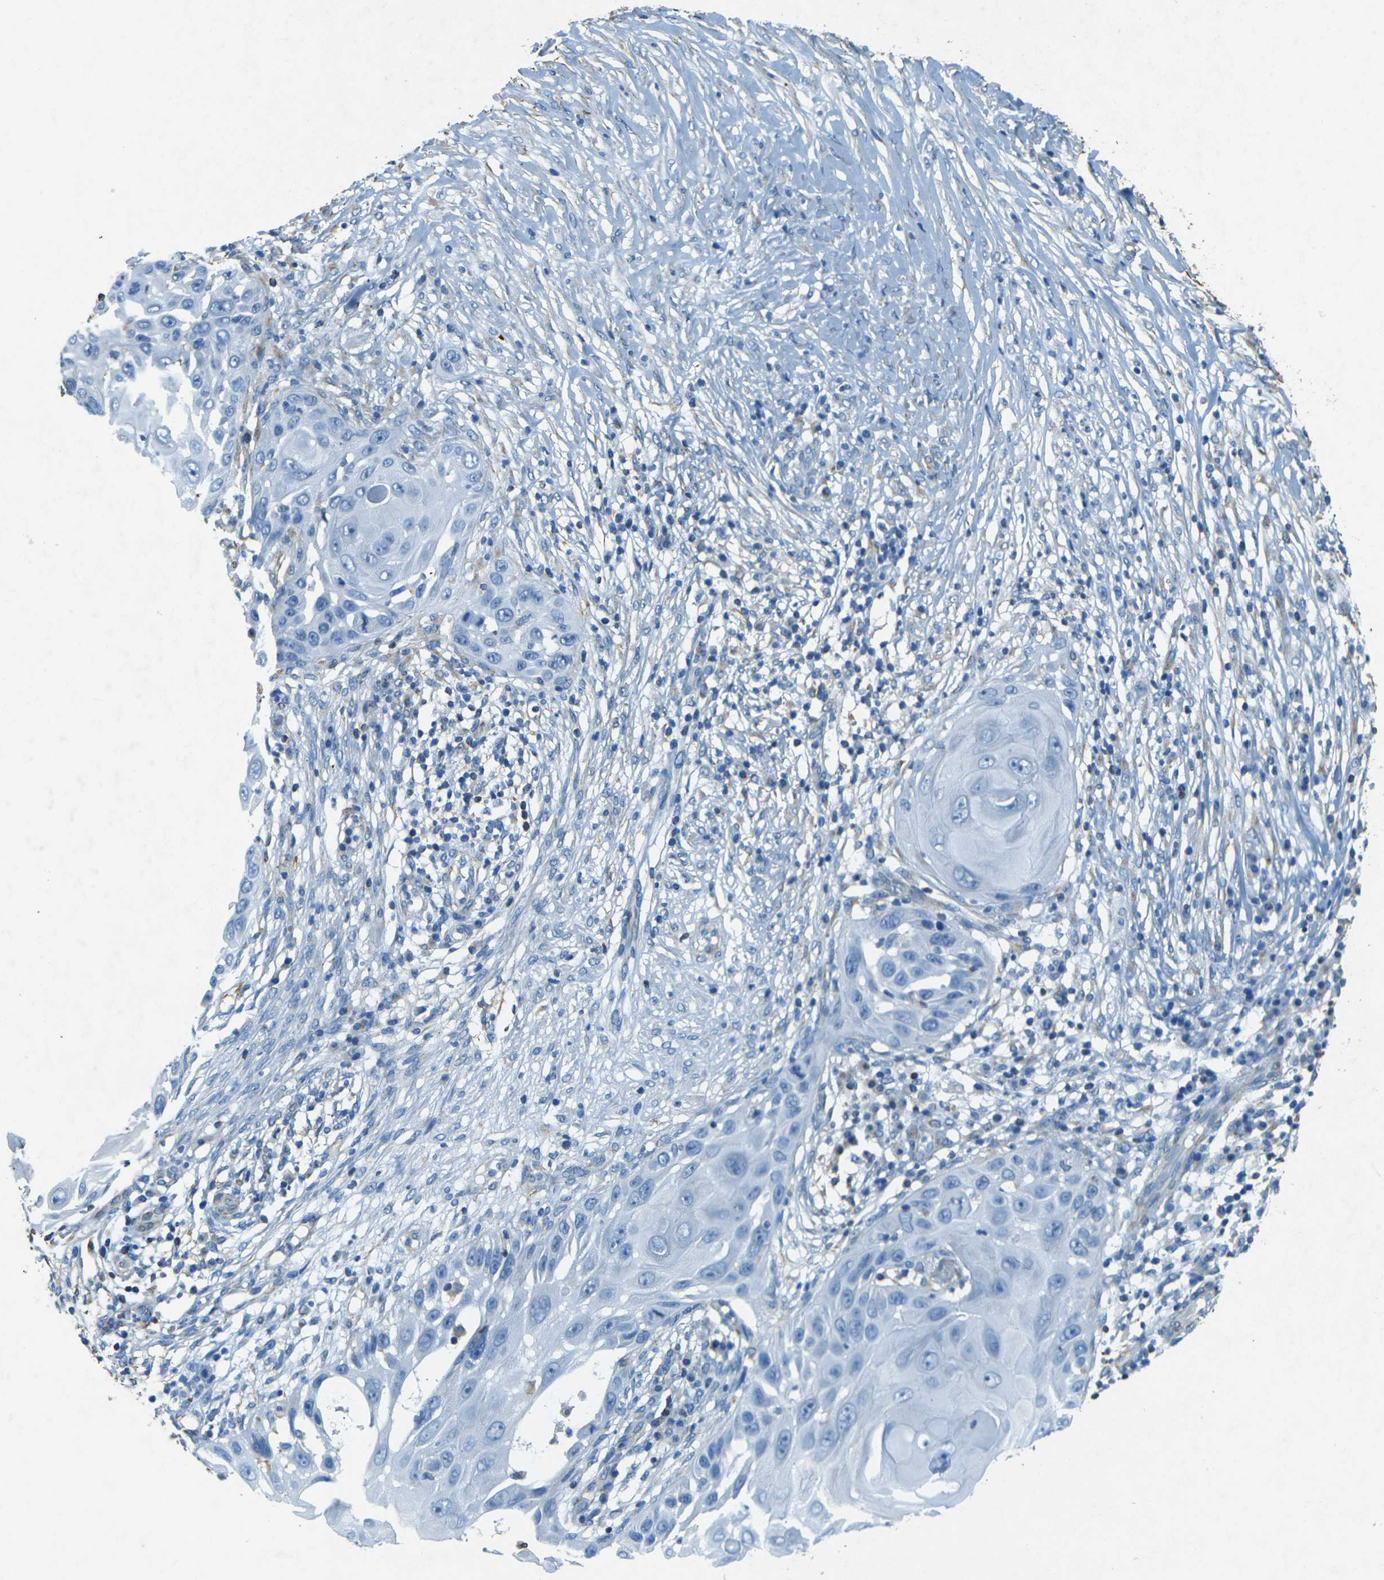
{"staining": {"intensity": "negative", "quantity": "none", "location": "none"}, "tissue": "skin cancer", "cell_type": "Tumor cells", "image_type": "cancer", "snomed": [{"axis": "morphology", "description": "Squamous cell carcinoma, NOS"}, {"axis": "topography", "description": "Skin"}], "caption": "The immunohistochemistry image has no significant staining in tumor cells of skin squamous cell carcinoma tissue. (DAB (3,3'-diaminobenzidine) immunohistochemistry with hematoxylin counter stain).", "gene": "SORT1", "patient": {"sex": "female", "age": 44}}